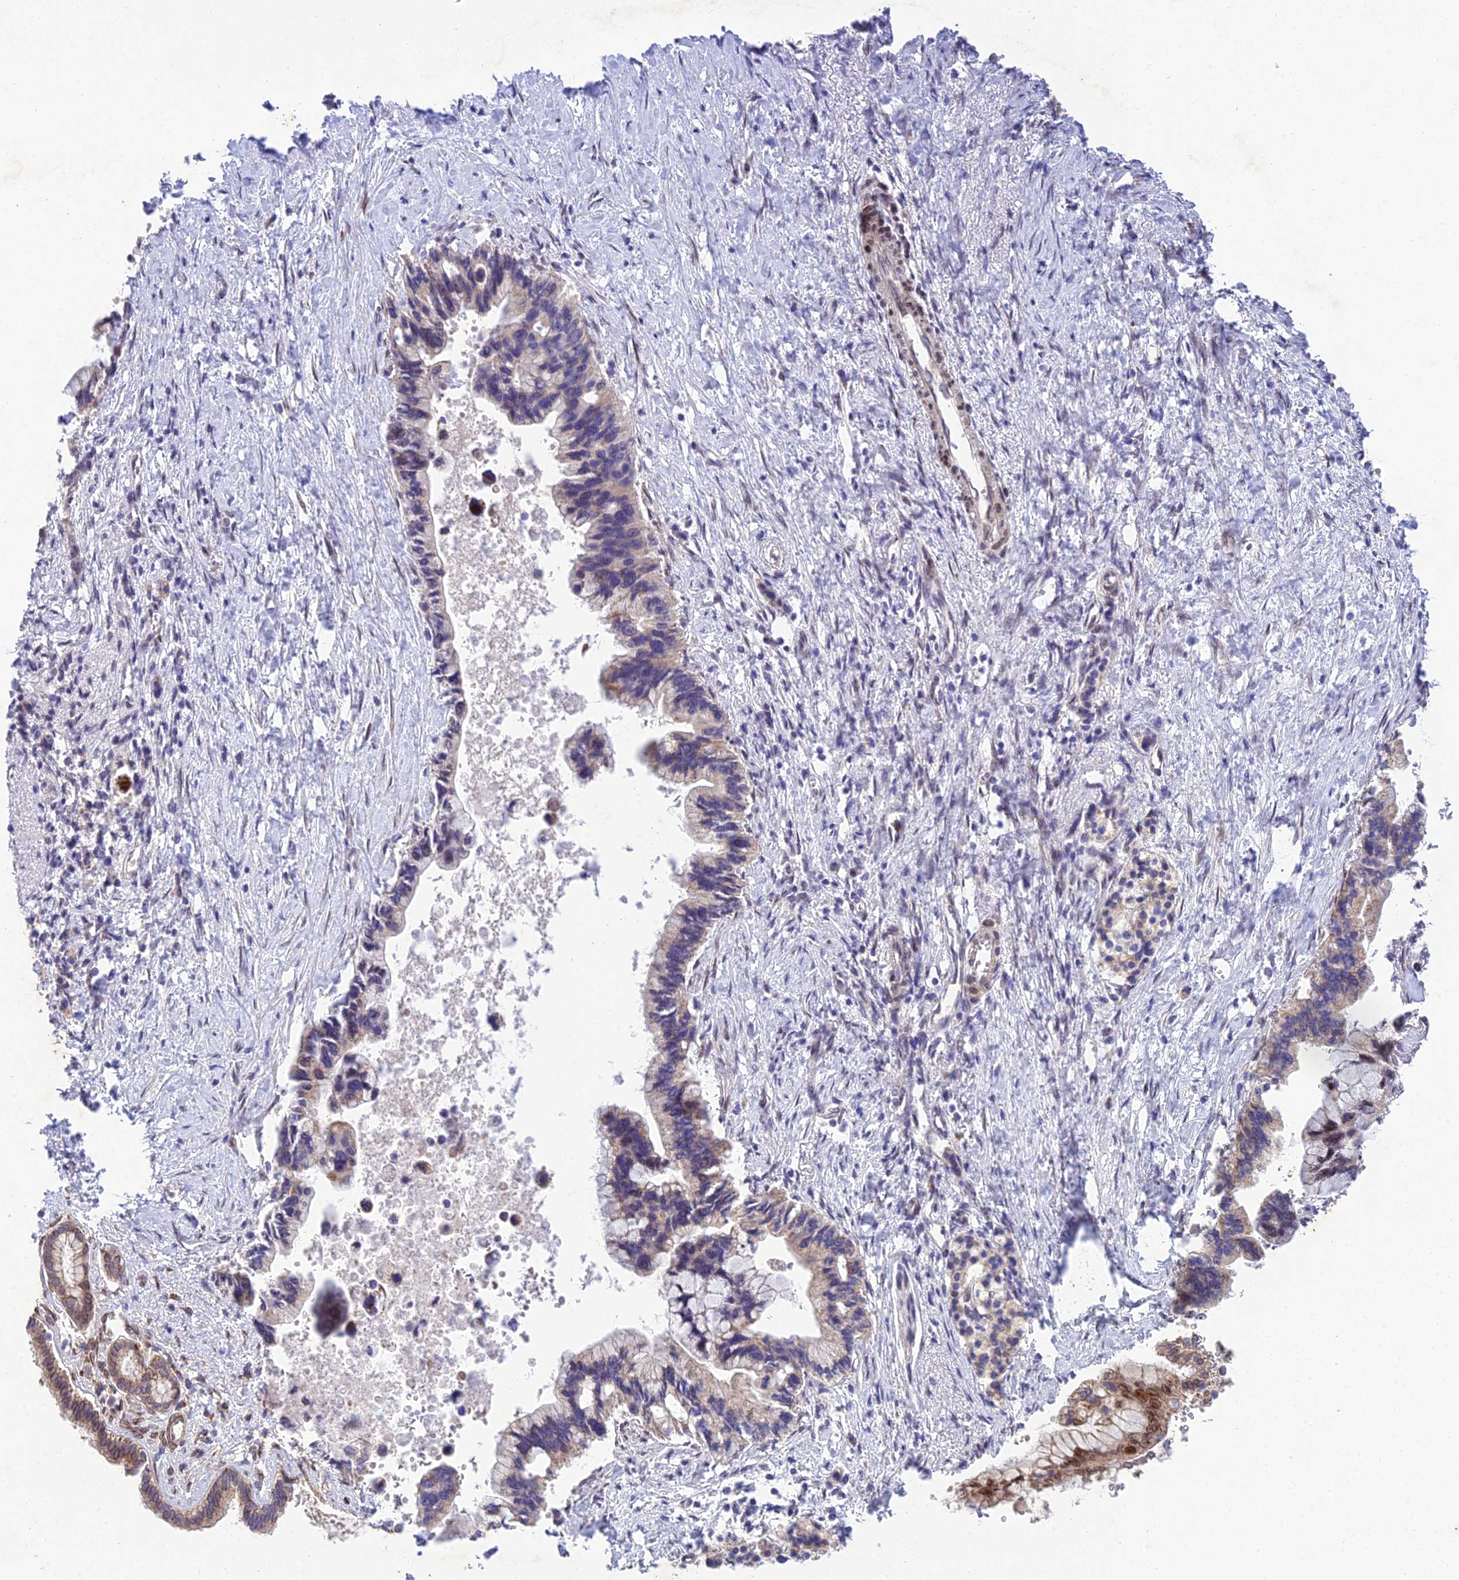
{"staining": {"intensity": "weak", "quantity": "<25%", "location": "cytoplasmic/membranous"}, "tissue": "pancreatic cancer", "cell_type": "Tumor cells", "image_type": "cancer", "snomed": [{"axis": "morphology", "description": "Adenocarcinoma, NOS"}, {"axis": "topography", "description": "Pancreas"}], "caption": "DAB immunohistochemical staining of pancreatic adenocarcinoma exhibits no significant staining in tumor cells.", "gene": "MGAT2", "patient": {"sex": "female", "age": 83}}